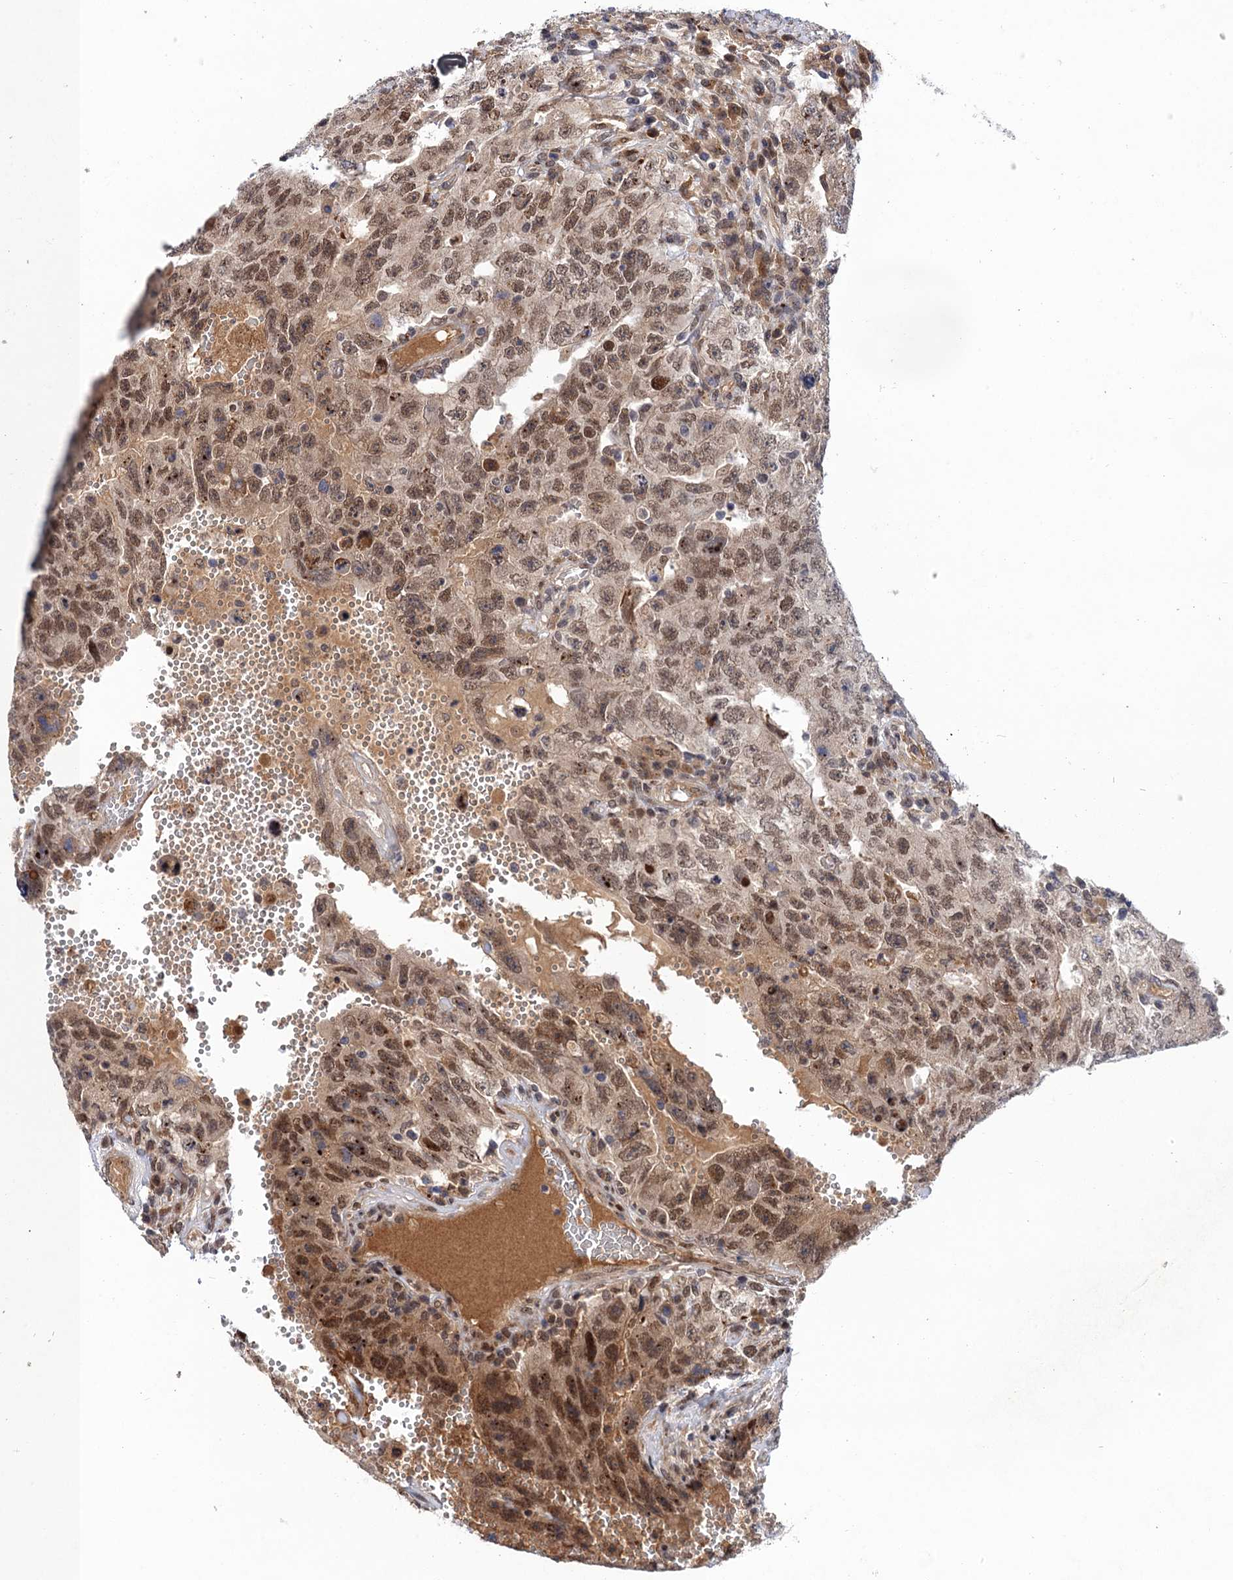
{"staining": {"intensity": "moderate", "quantity": ">75%", "location": "nuclear"}, "tissue": "testis cancer", "cell_type": "Tumor cells", "image_type": "cancer", "snomed": [{"axis": "morphology", "description": "Carcinoma, Embryonal, NOS"}, {"axis": "topography", "description": "Testis"}], "caption": "Immunohistochemical staining of human embryonal carcinoma (testis) exhibits medium levels of moderate nuclear staining in about >75% of tumor cells.", "gene": "NEK8", "patient": {"sex": "male", "age": 26}}